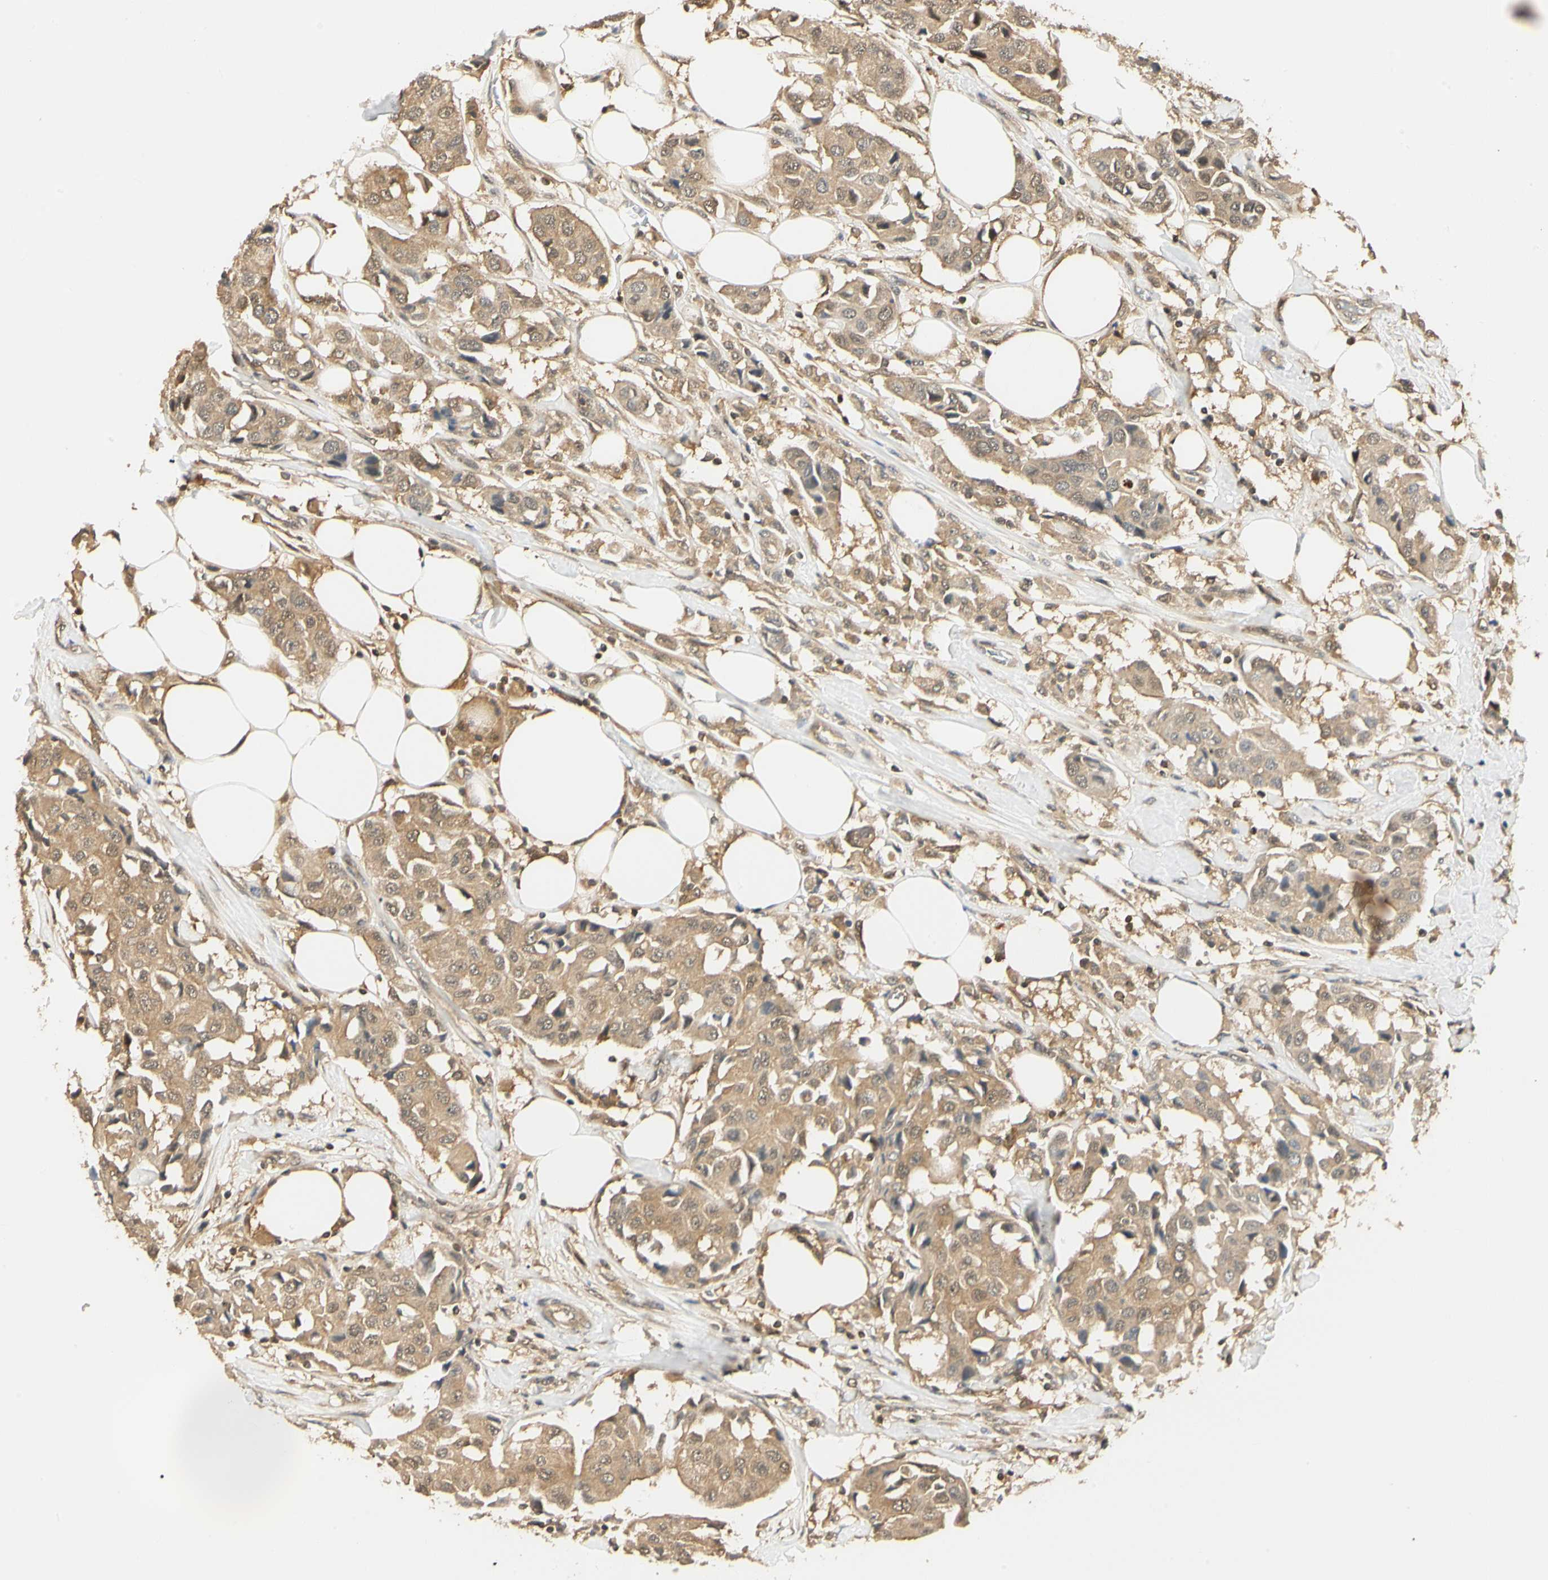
{"staining": {"intensity": "weak", "quantity": ">75%", "location": "cytoplasmic/membranous"}, "tissue": "breast cancer", "cell_type": "Tumor cells", "image_type": "cancer", "snomed": [{"axis": "morphology", "description": "Duct carcinoma"}, {"axis": "topography", "description": "Breast"}], "caption": "Human breast cancer (invasive ductal carcinoma) stained with a brown dye reveals weak cytoplasmic/membranous positive expression in about >75% of tumor cells.", "gene": "UBE2Z", "patient": {"sex": "female", "age": 80}}